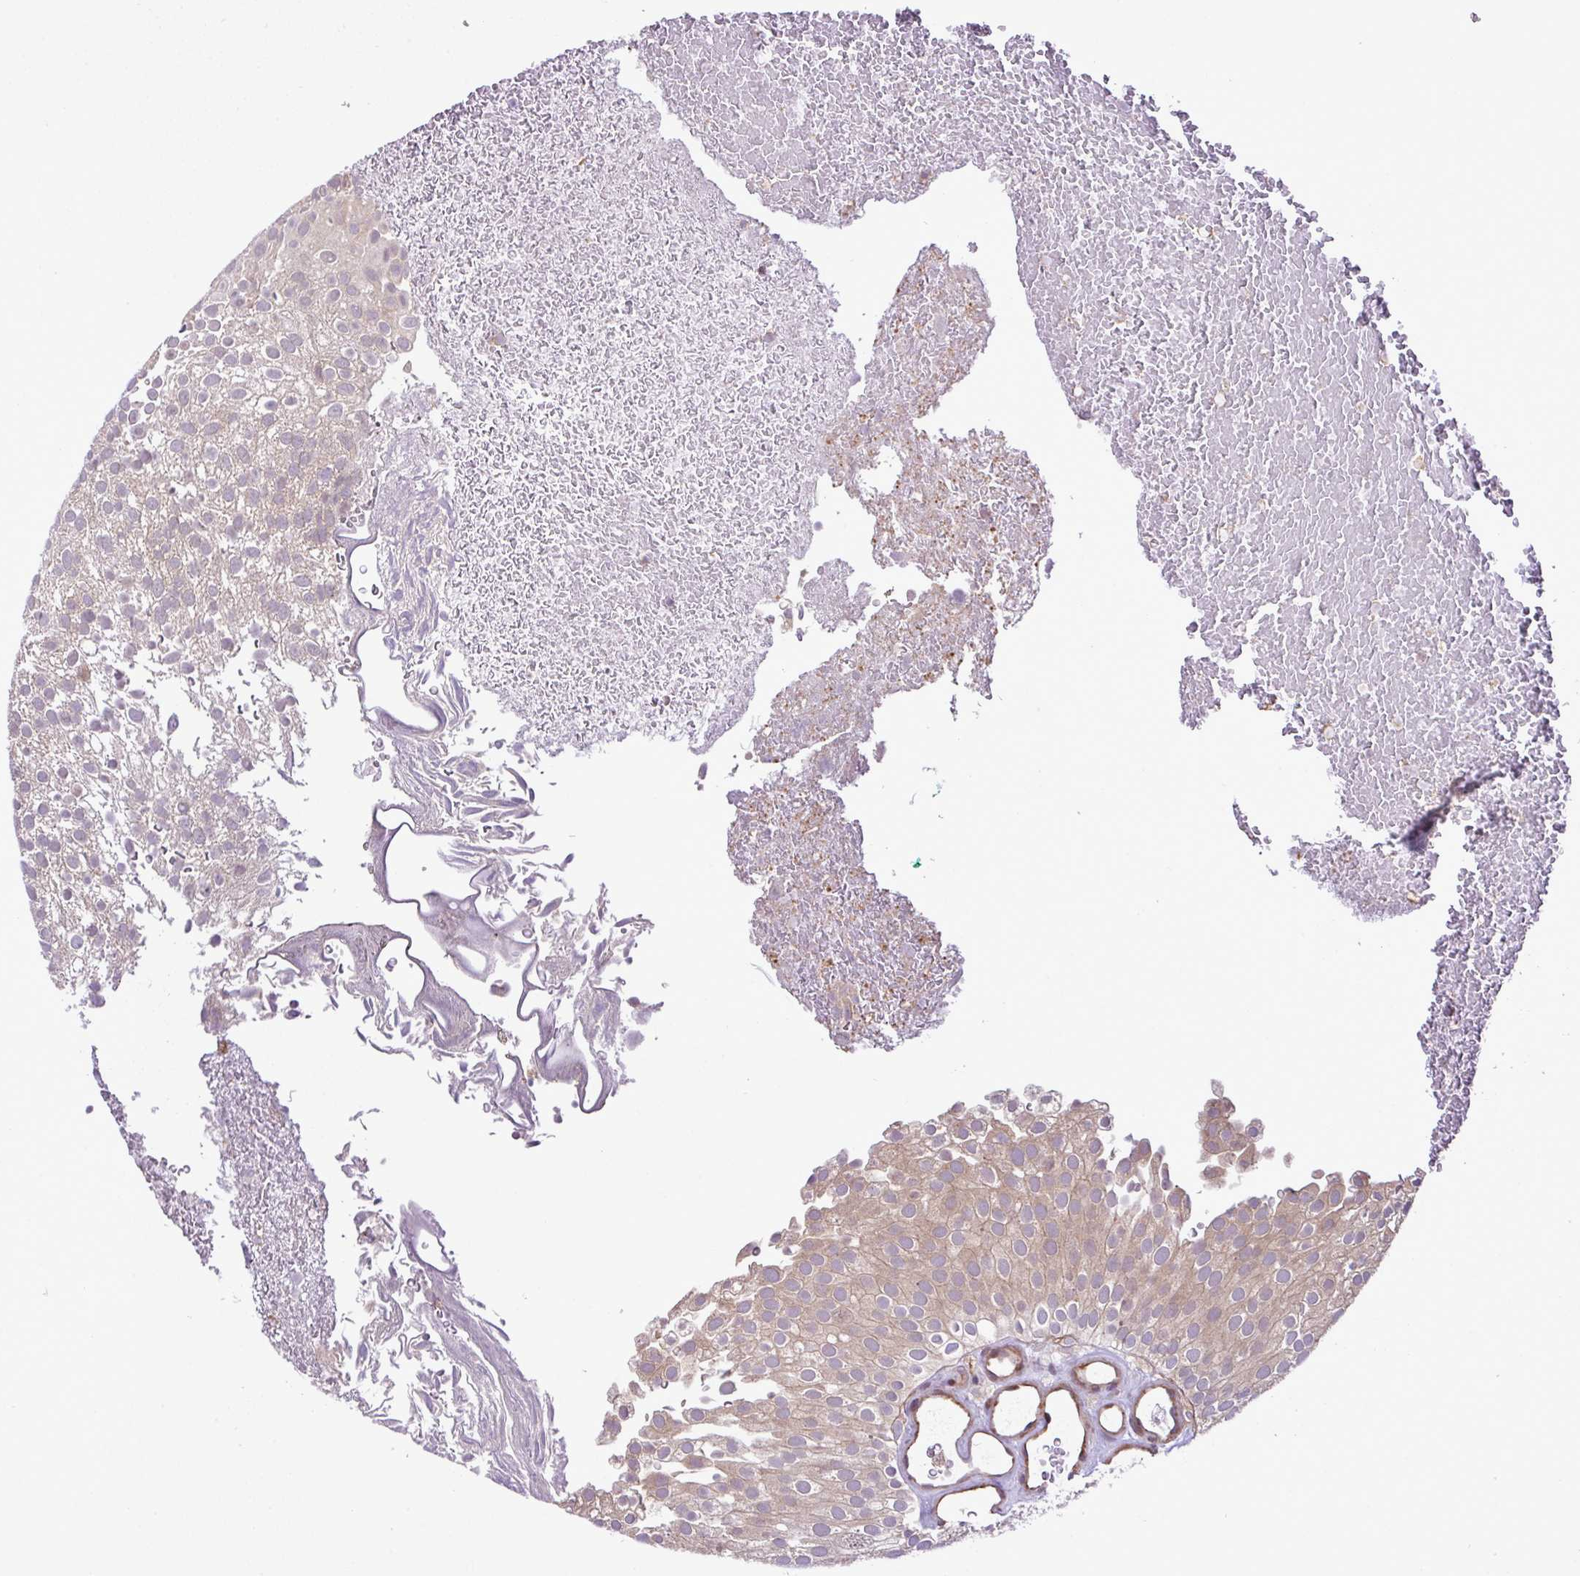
{"staining": {"intensity": "weak", "quantity": "25%-75%", "location": "cytoplasmic/membranous"}, "tissue": "urothelial cancer", "cell_type": "Tumor cells", "image_type": "cancer", "snomed": [{"axis": "morphology", "description": "Urothelial carcinoma, Low grade"}, {"axis": "topography", "description": "Urinary bladder"}], "caption": "Low-grade urothelial carcinoma stained with DAB immunohistochemistry displays low levels of weak cytoplasmic/membranous positivity in approximately 25%-75% of tumor cells.", "gene": "DLGAP4", "patient": {"sex": "male", "age": 78}}